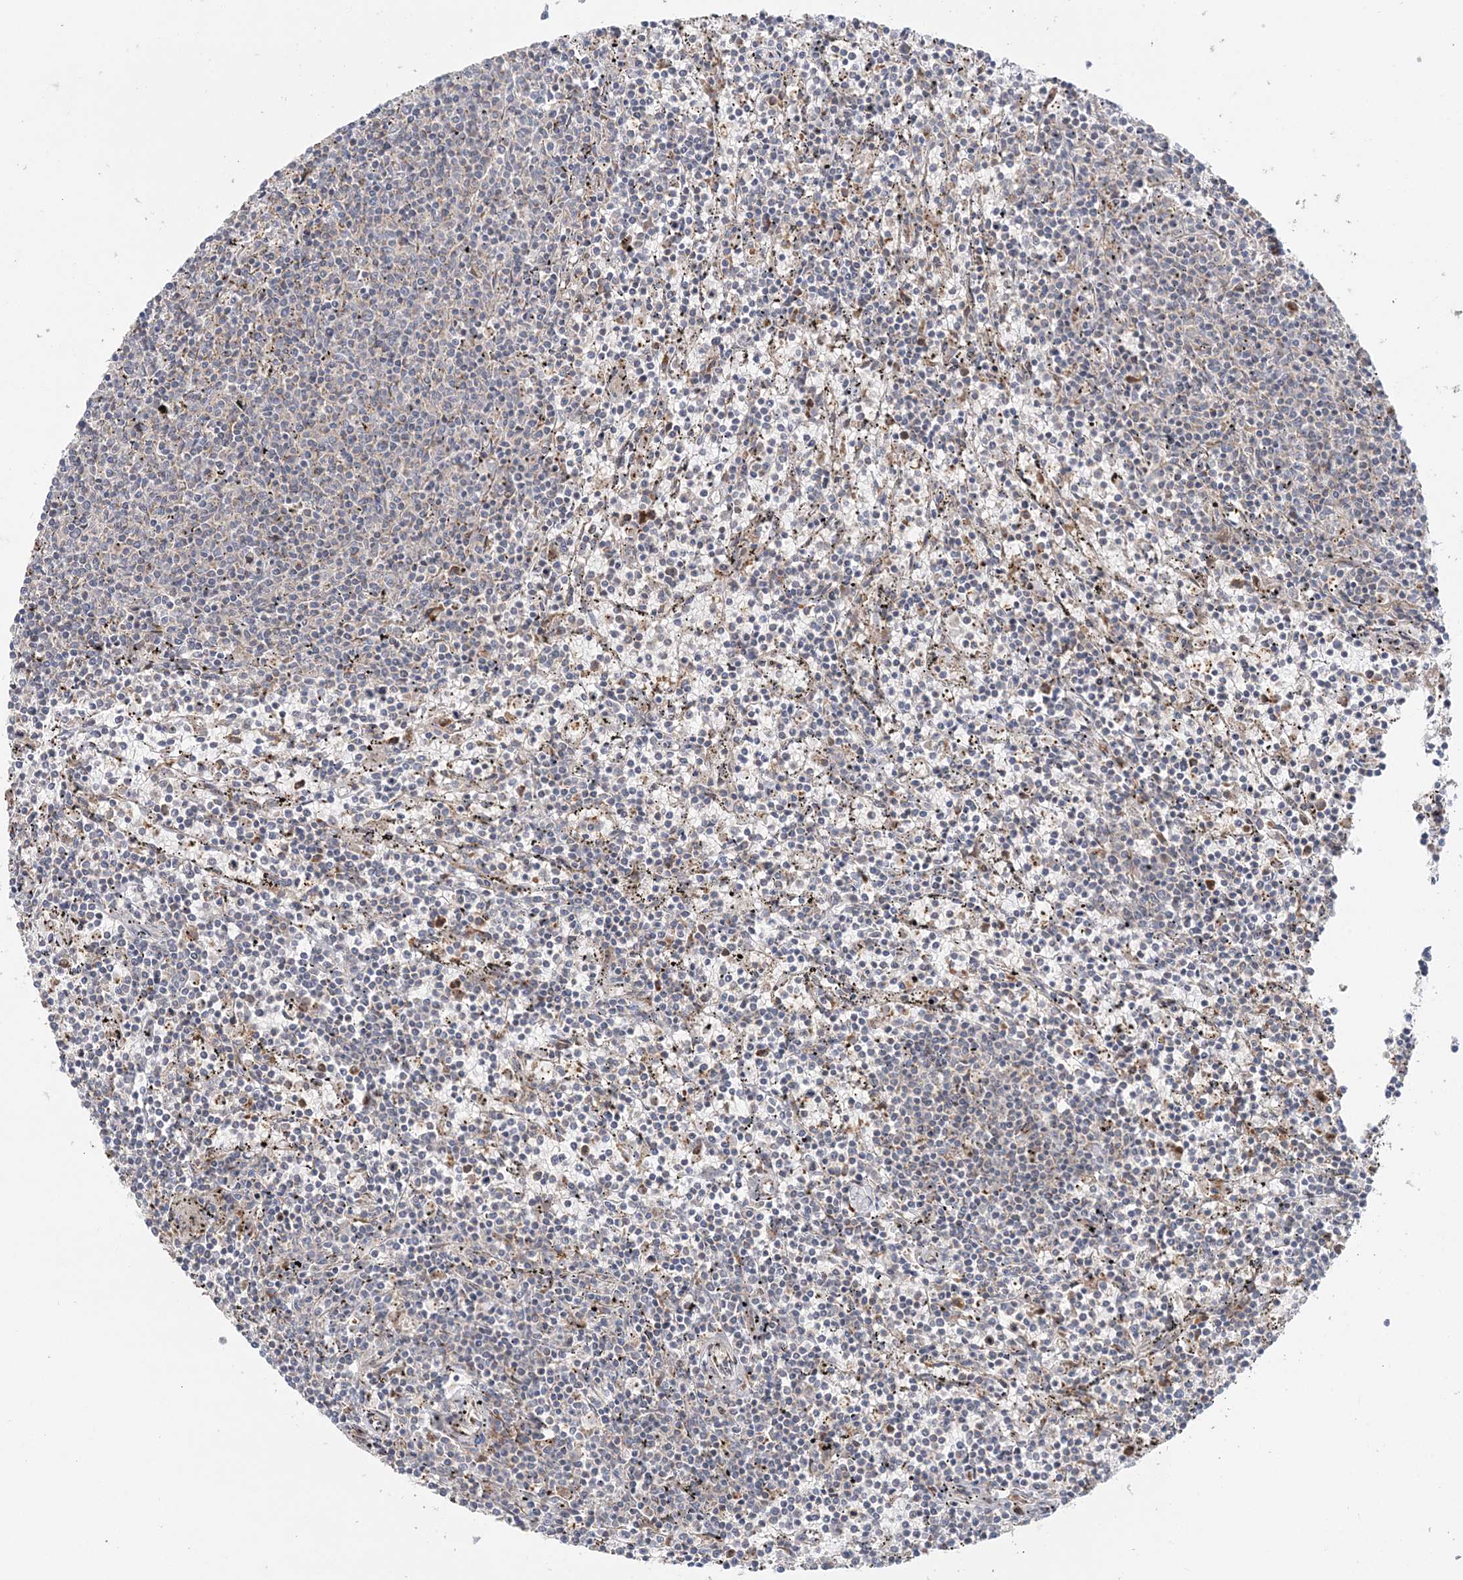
{"staining": {"intensity": "negative", "quantity": "none", "location": "none"}, "tissue": "lymphoma", "cell_type": "Tumor cells", "image_type": "cancer", "snomed": [{"axis": "morphology", "description": "Malignant lymphoma, non-Hodgkin's type, Low grade"}, {"axis": "topography", "description": "Spleen"}], "caption": "Immunohistochemistry (IHC) image of neoplastic tissue: human low-grade malignant lymphoma, non-Hodgkin's type stained with DAB shows no significant protein positivity in tumor cells.", "gene": "ABCC3", "patient": {"sex": "female", "age": 50}}